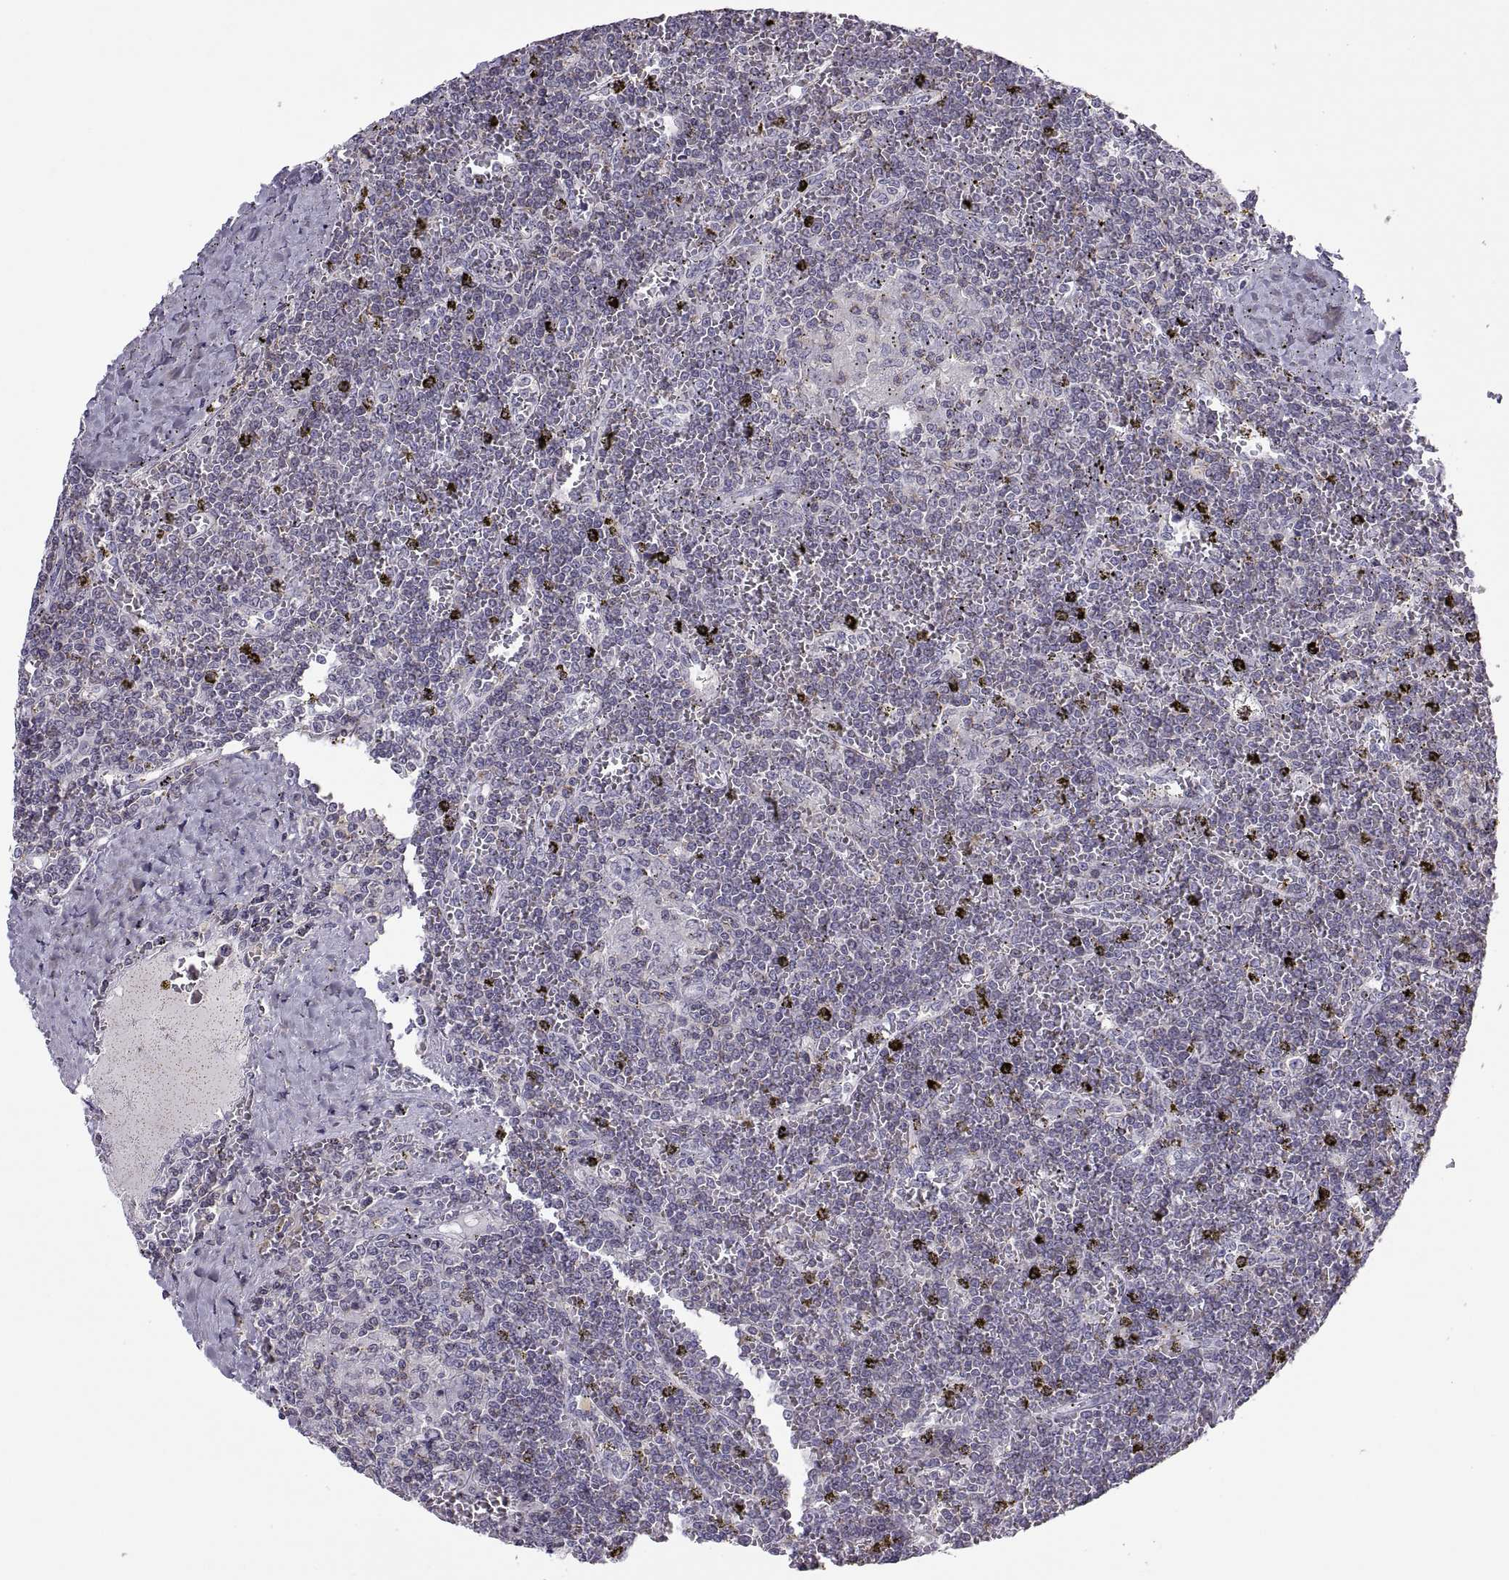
{"staining": {"intensity": "negative", "quantity": "none", "location": "none"}, "tissue": "lymphoma", "cell_type": "Tumor cells", "image_type": "cancer", "snomed": [{"axis": "morphology", "description": "Malignant lymphoma, non-Hodgkin's type, Low grade"}, {"axis": "topography", "description": "Spleen"}], "caption": "Tumor cells show no significant positivity in malignant lymphoma, non-Hodgkin's type (low-grade).", "gene": "TTC21A", "patient": {"sex": "female", "age": 19}}